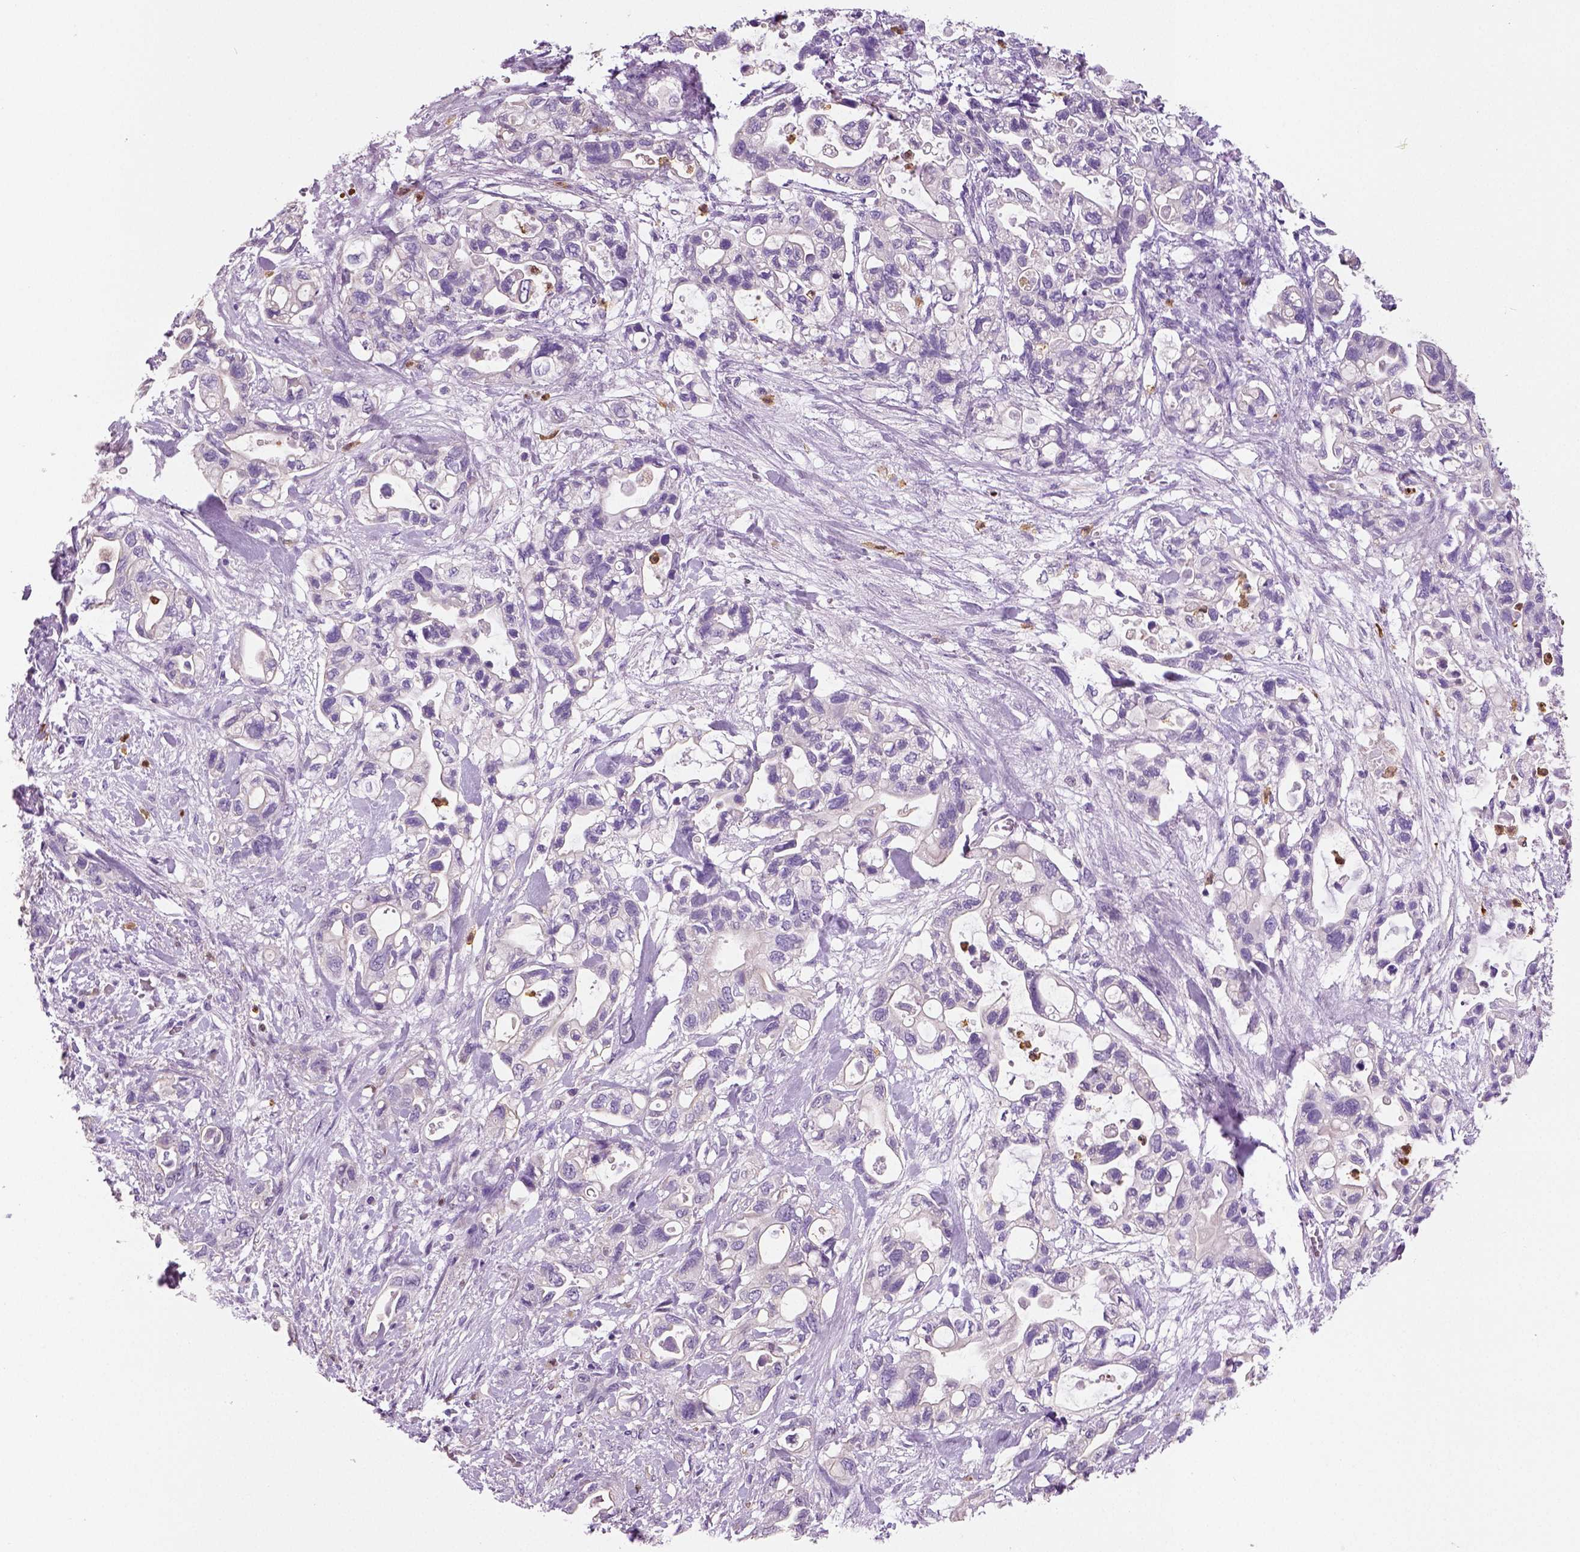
{"staining": {"intensity": "negative", "quantity": "none", "location": "none"}, "tissue": "pancreatic cancer", "cell_type": "Tumor cells", "image_type": "cancer", "snomed": [{"axis": "morphology", "description": "Adenocarcinoma, NOS"}, {"axis": "topography", "description": "Pancreas"}], "caption": "Photomicrograph shows no significant protein positivity in tumor cells of pancreatic cancer.", "gene": "NECAB2", "patient": {"sex": "female", "age": 72}}